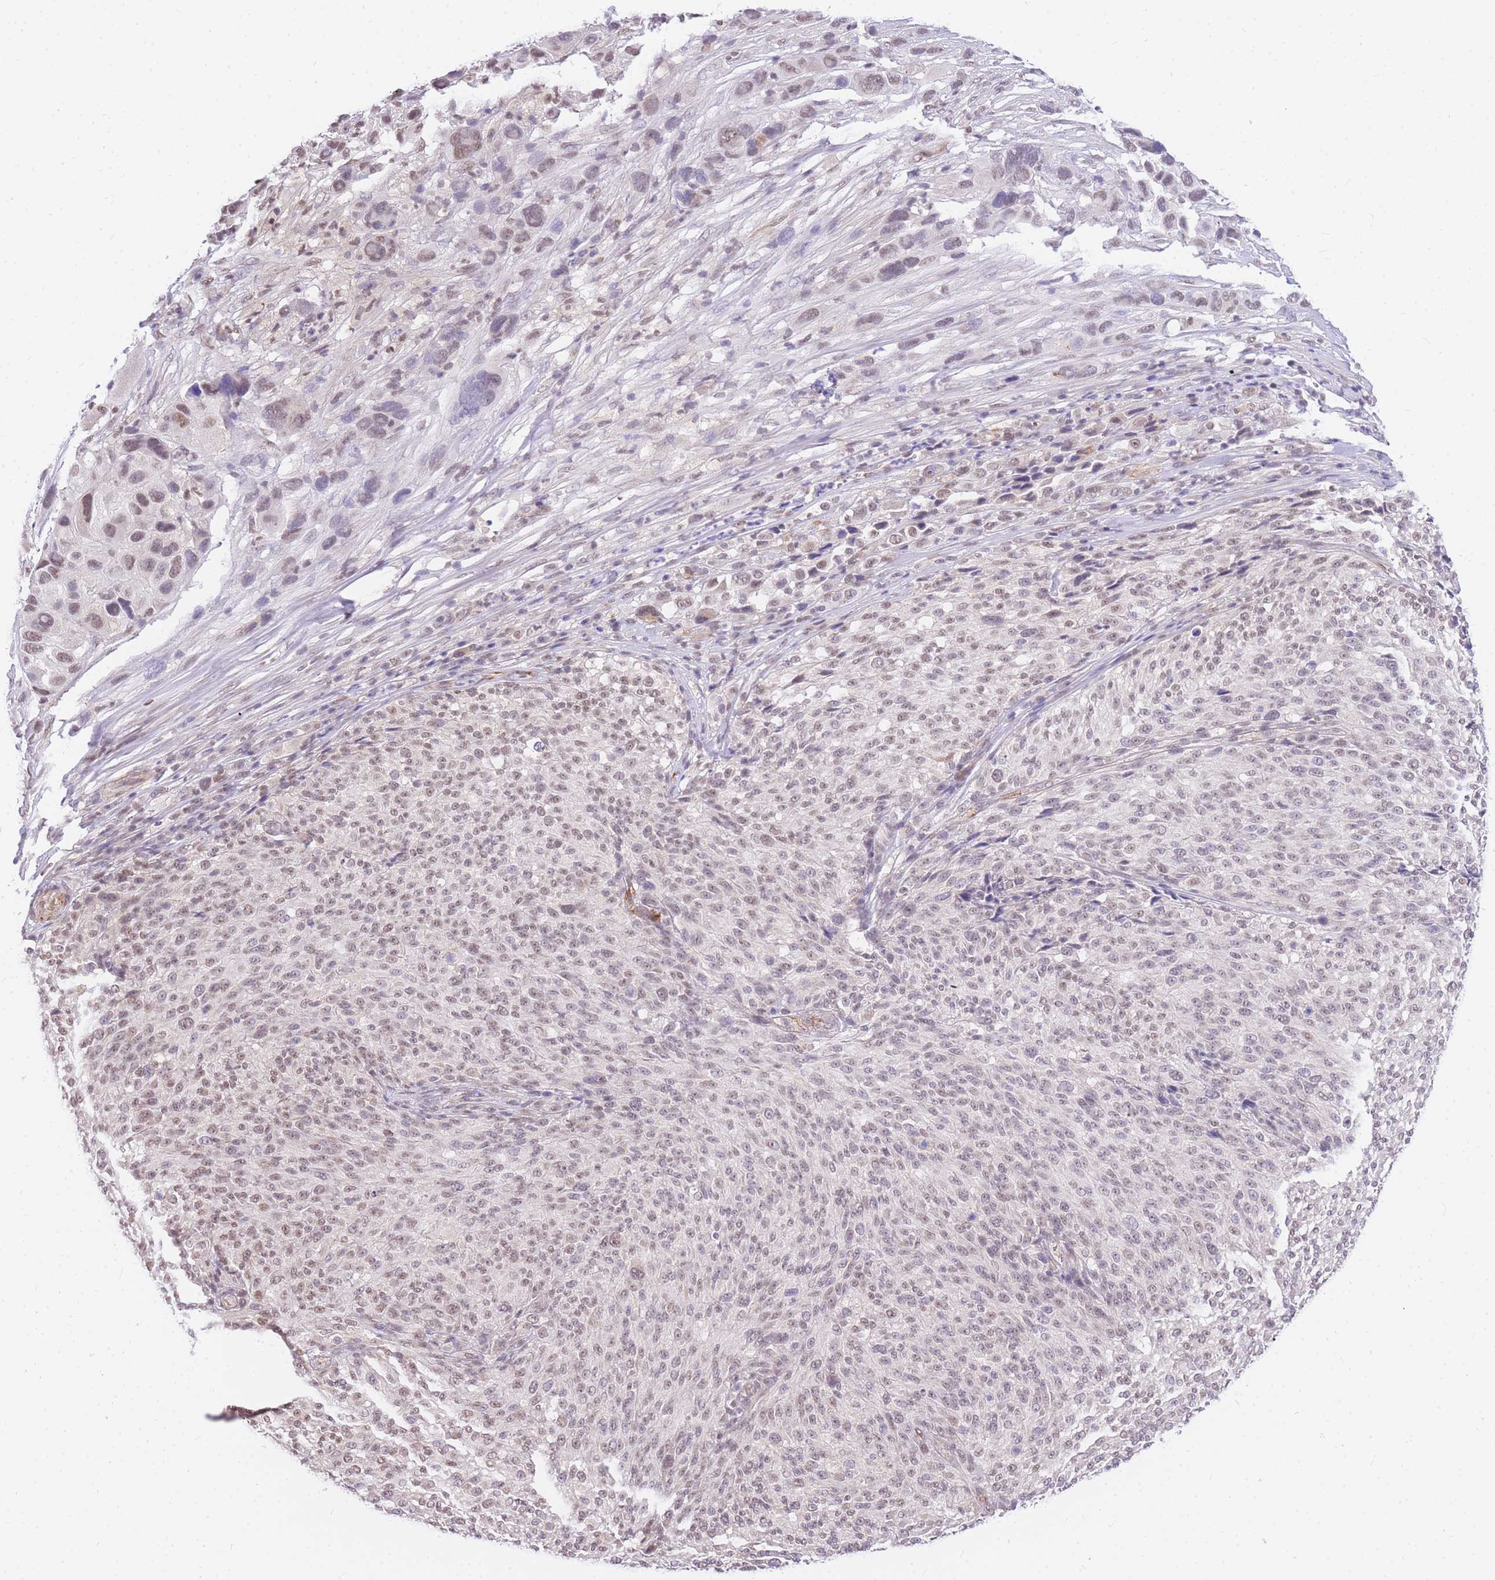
{"staining": {"intensity": "weak", "quantity": "25%-75%", "location": "nuclear"}, "tissue": "melanoma", "cell_type": "Tumor cells", "image_type": "cancer", "snomed": [{"axis": "morphology", "description": "Malignant melanoma, NOS"}, {"axis": "topography", "description": "Skin of trunk"}], "caption": "The immunohistochemical stain shows weak nuclear expression in tumor cells of malignant melanoma tissue.", "gene": "S100PBP", "patient": {"sex": "male", "age": 71}}